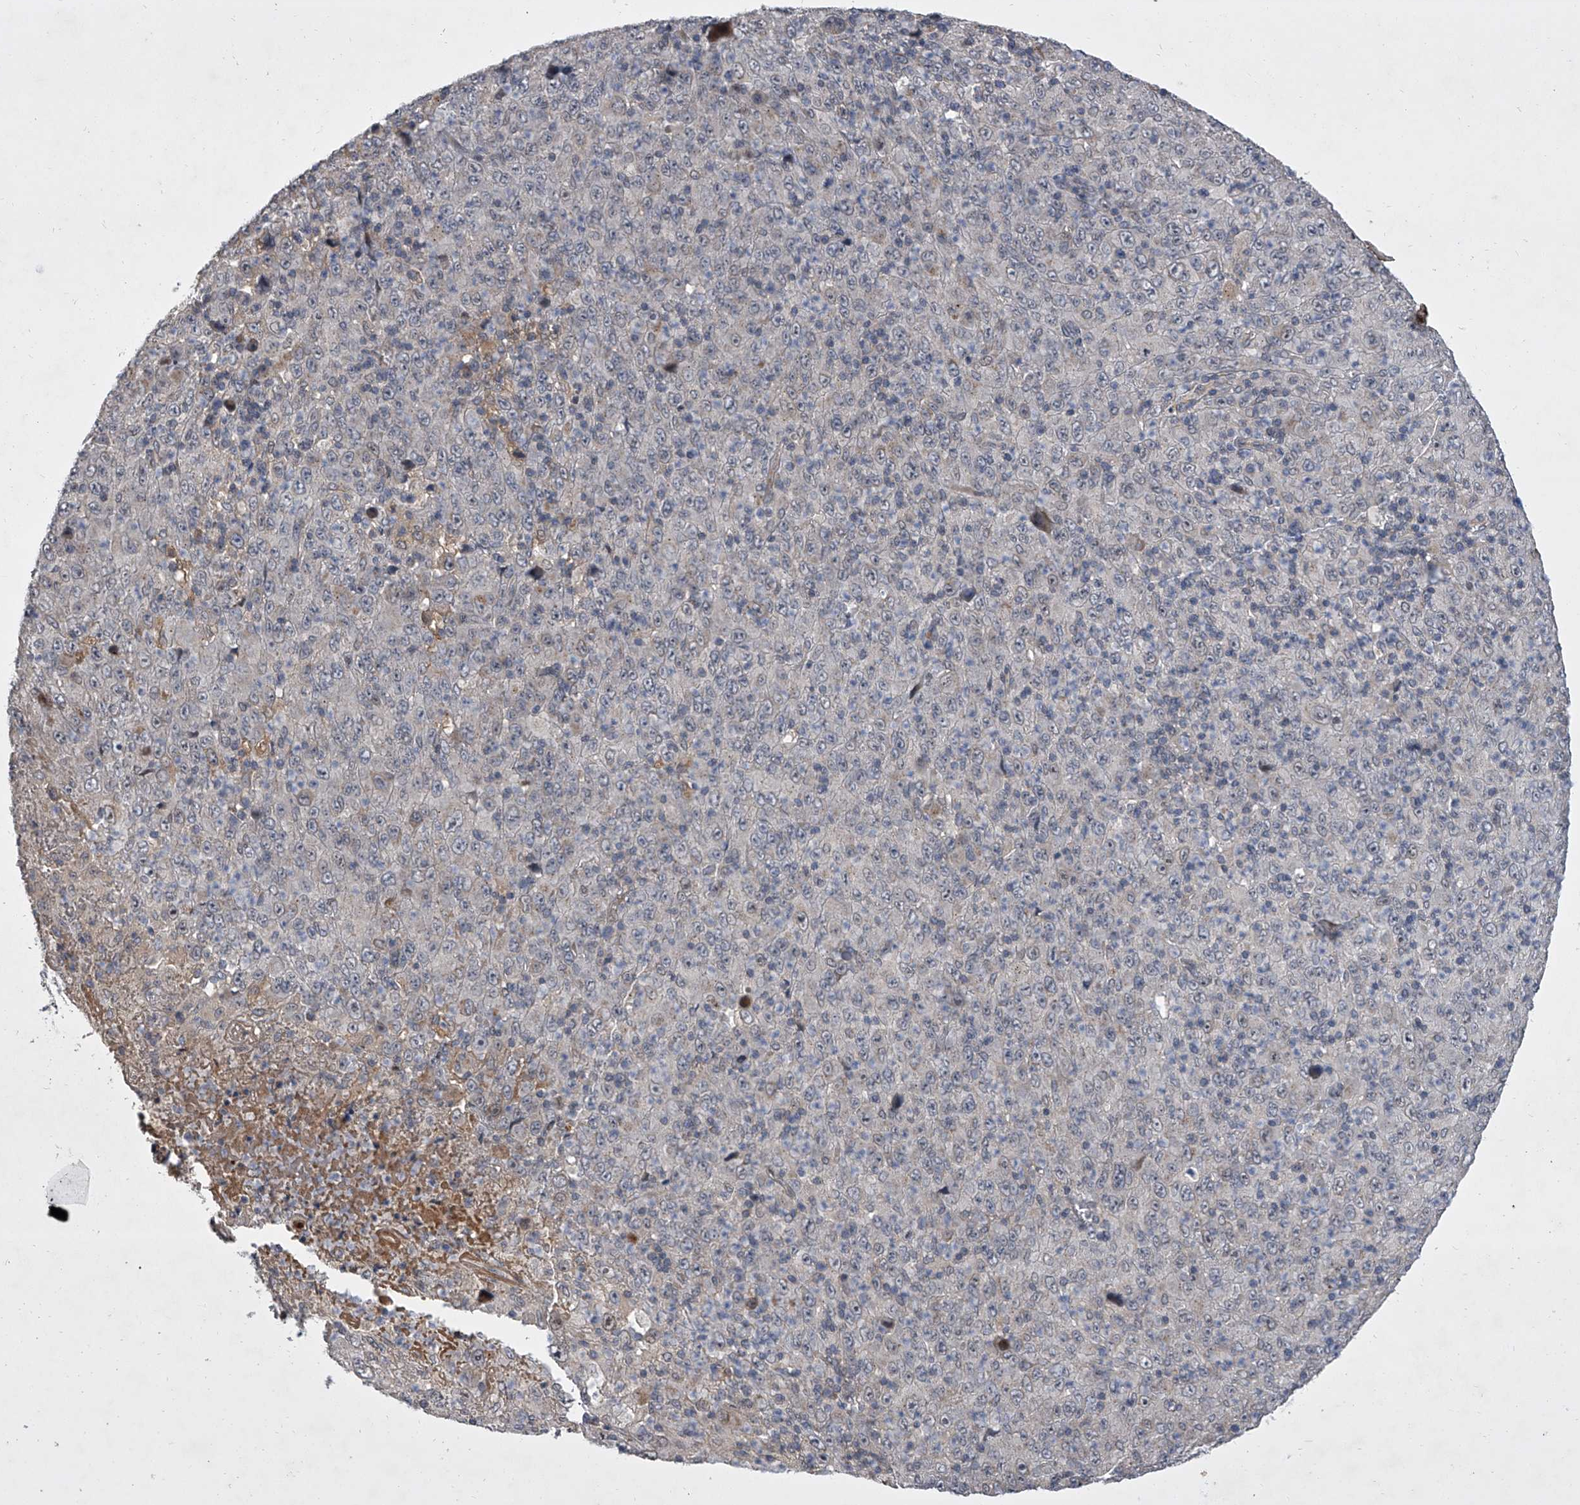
{"staining": {"intensity": "negative", "quantity": "none", "location": "none"}, "tissue": "melanoma", "cell_type": "Tumor cells", "image_type": "cancer", "snomed": [{"axis": "morphology", "description": "Malignant melanoma, Metastatic site"}, {"axis": "topography", "description": "Skin"}], "caption": "IHC of human melanoma shows no positivity in tumor cells. Brightfield microscopy of immunohistochemistry stained with DAB (brown) and hematoxylin (blue), captured at high magnification.", "gene": "HEATR6", "patient": {"sex": "female", "age": 56}}